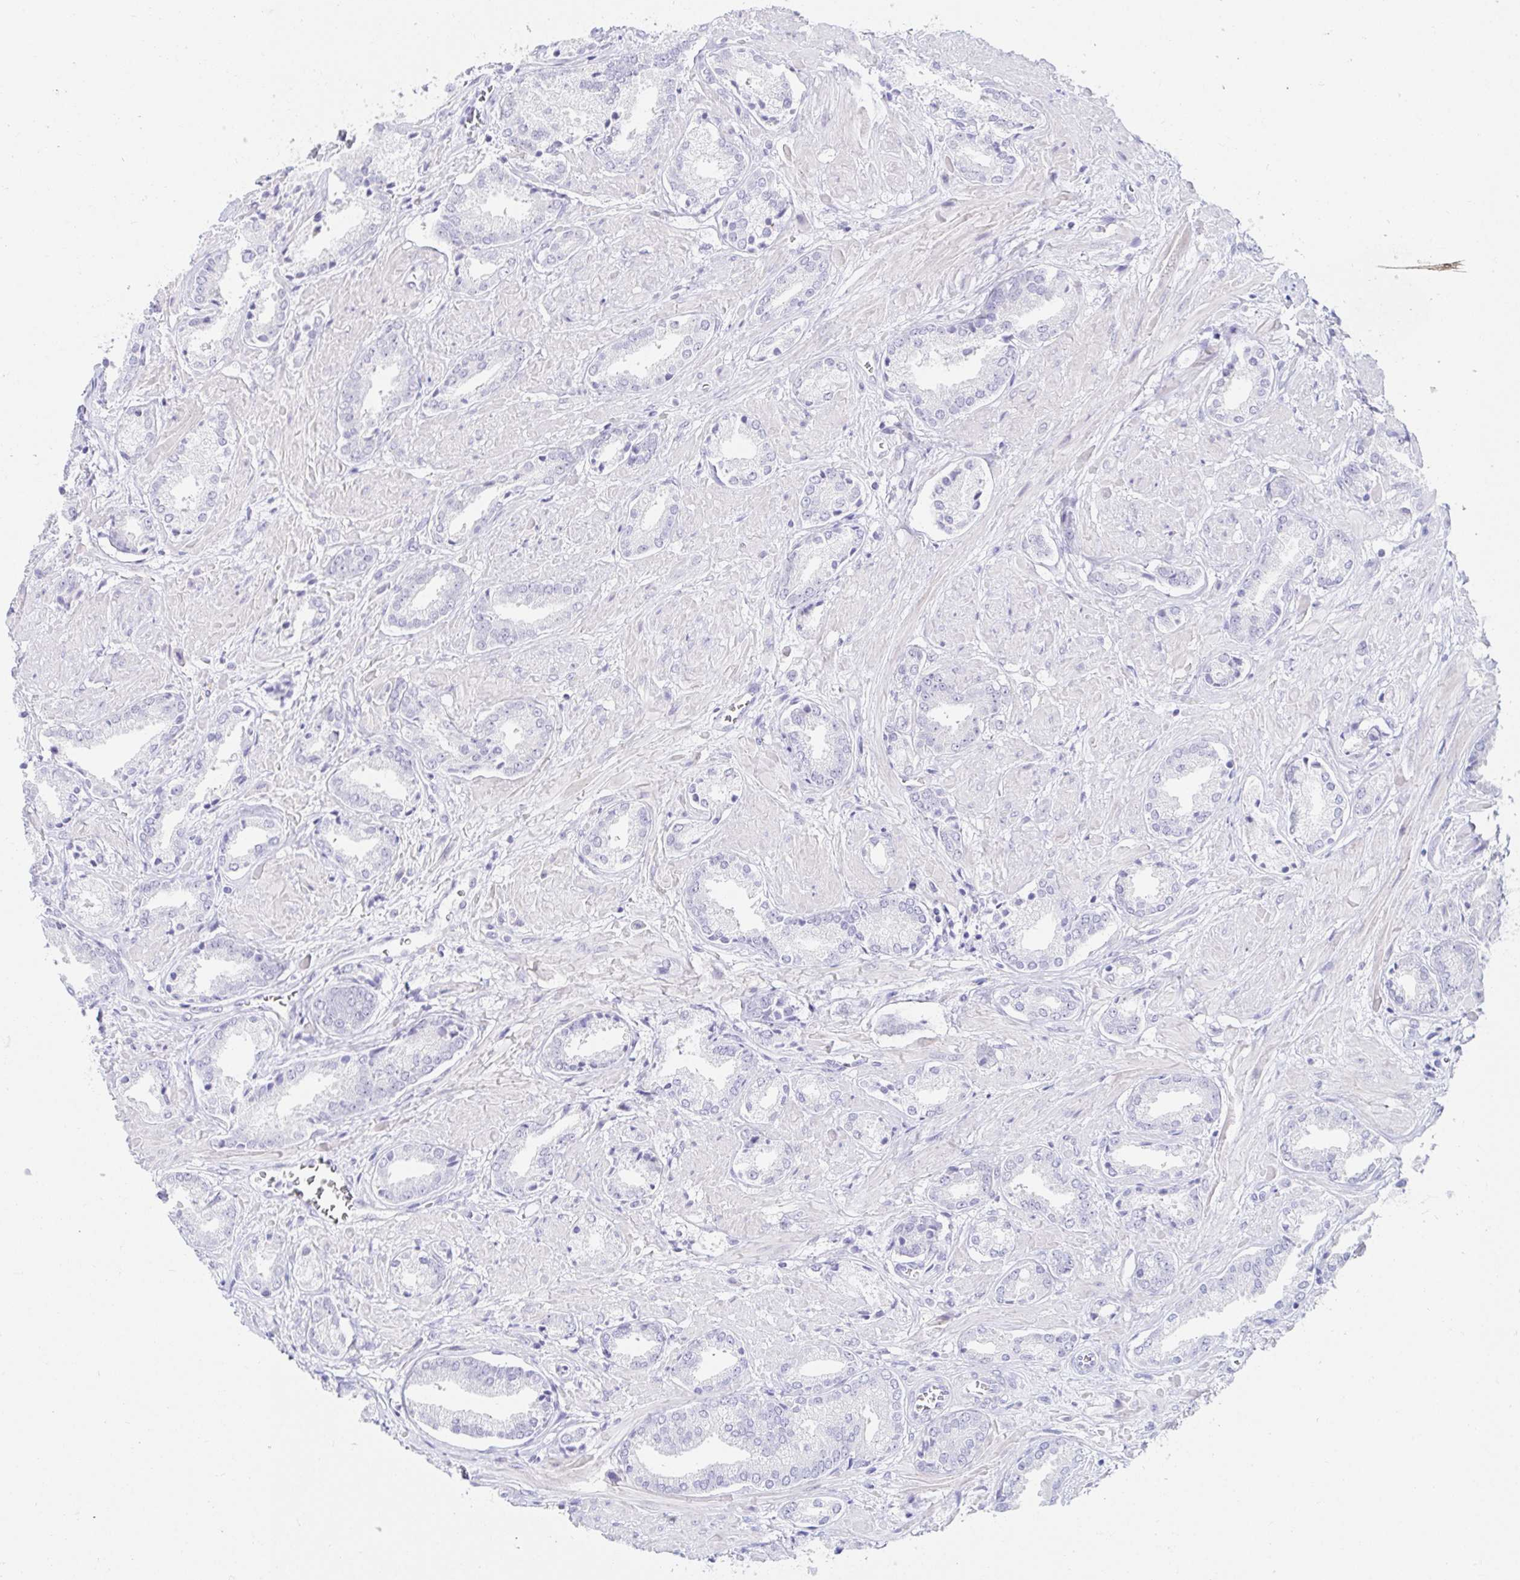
{"staining": {"intensity": "negative", "quantity": "none", "location": "none"}, "tissue": "prostate cancer", "cell_type": "Tumor cells", "image_type": "cancer", "snomed": [{"axis": "morphology", "description": "Adenocarcinoma, High grade"}, {"axis": "topography", "description": "Prostate"}], "caption": "Immunohistochemistry of human prostate high-grade adenocarcinoma reveals no expression in tumor cells.", "gene": "OR10K1", "patient": {"sex": "male", "age": 56}}